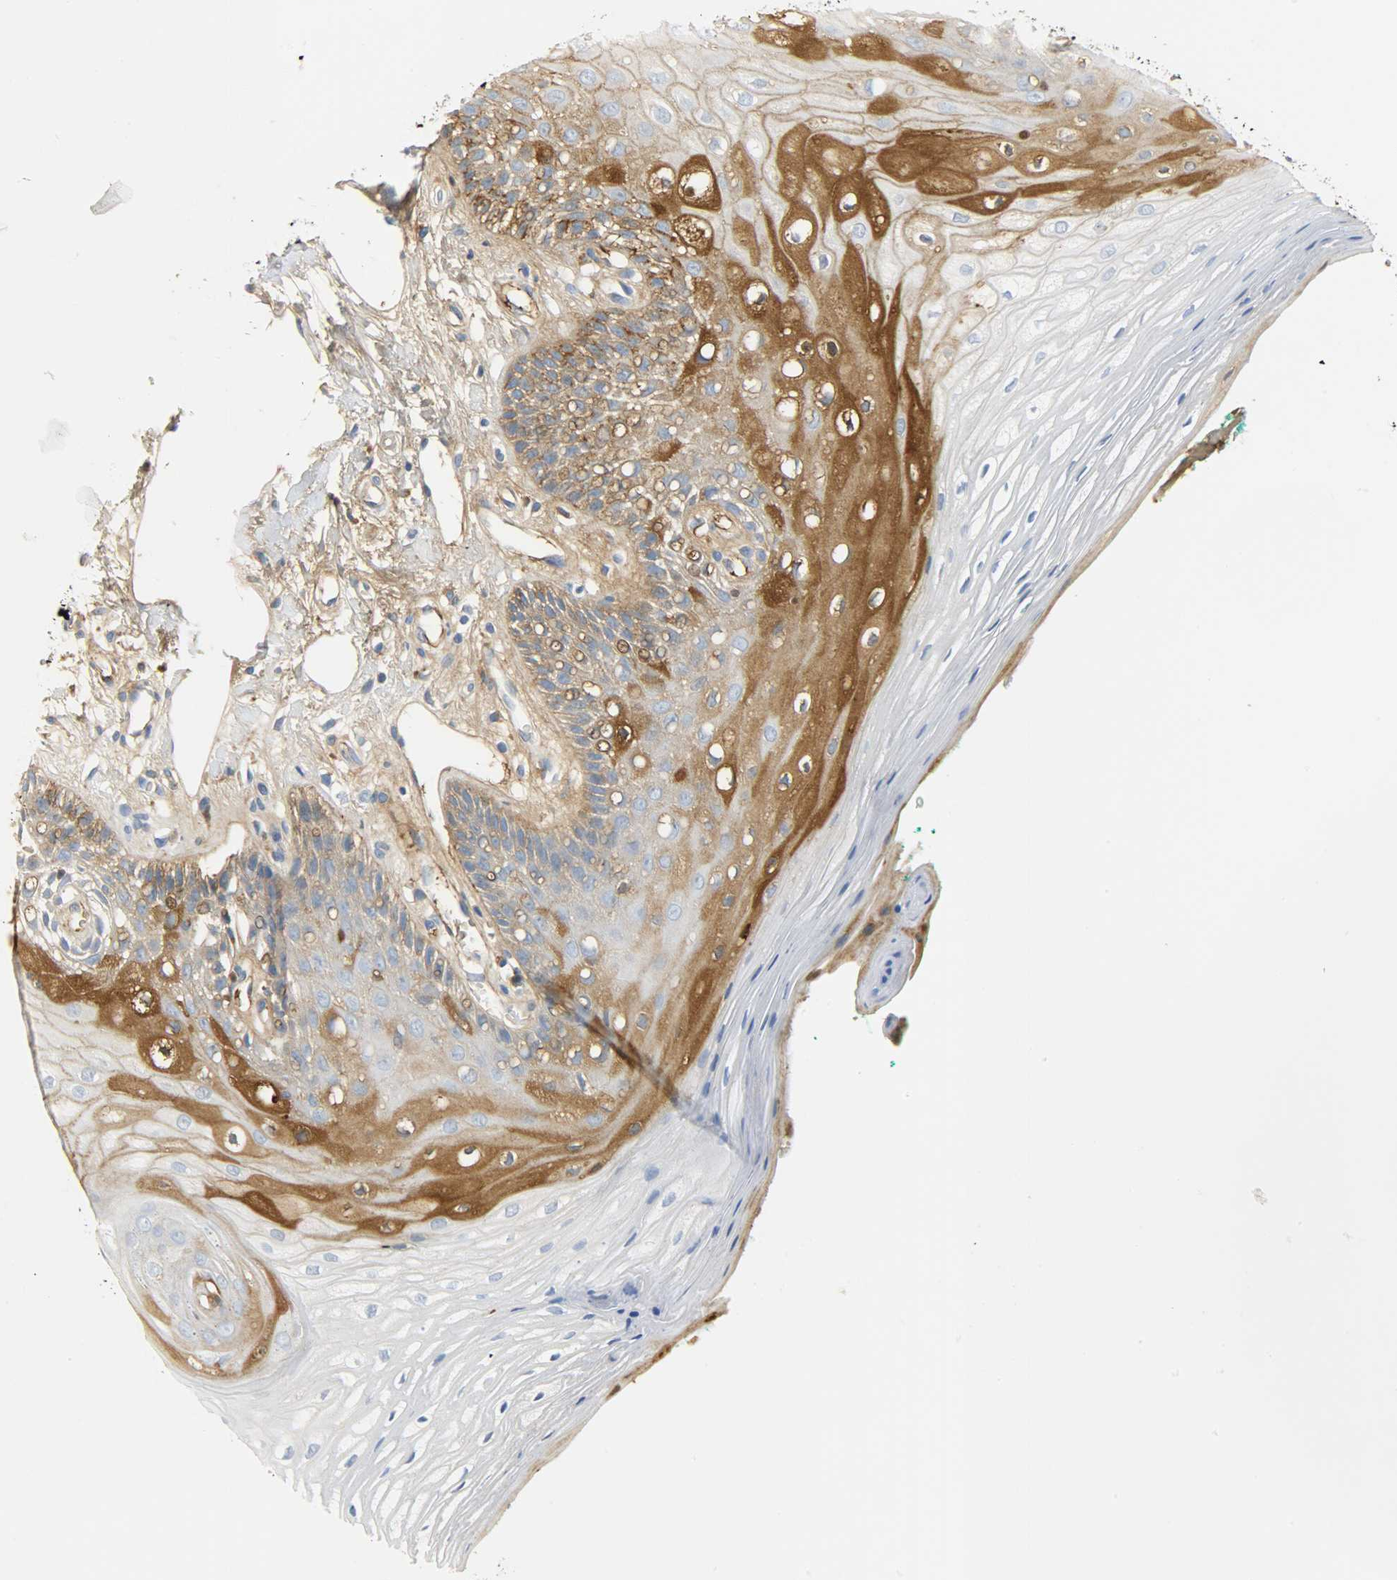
{"staining": {"intensity": "moderate", "quantity": "<25%", "location": "cytoplasmic/membranous"}, "tissue": "oral mucosa", "cell_type": "Squamous epithelial cells", "image_type": "normal", "snomed": [{"axis": "morphology", "description": "Normal tissue, NOS"}, {"axis": "morphology", "description": "Squamous cell carcinoma, NOS"}, {"axis": "topography", "description": "Skeletal muscle"}, {"axis": "topography", "description": "Oral tissue"}, {"axis": "topography", "description": "Head-Neck"}], "caption": "Squamous epithelial cells reveal low levels of moderate cytoplasmic/membranous positivity in about <25% of cells in benign oral mucosa.", "gene": "CRP", "patient": {"sex": "female", "age": 84}}